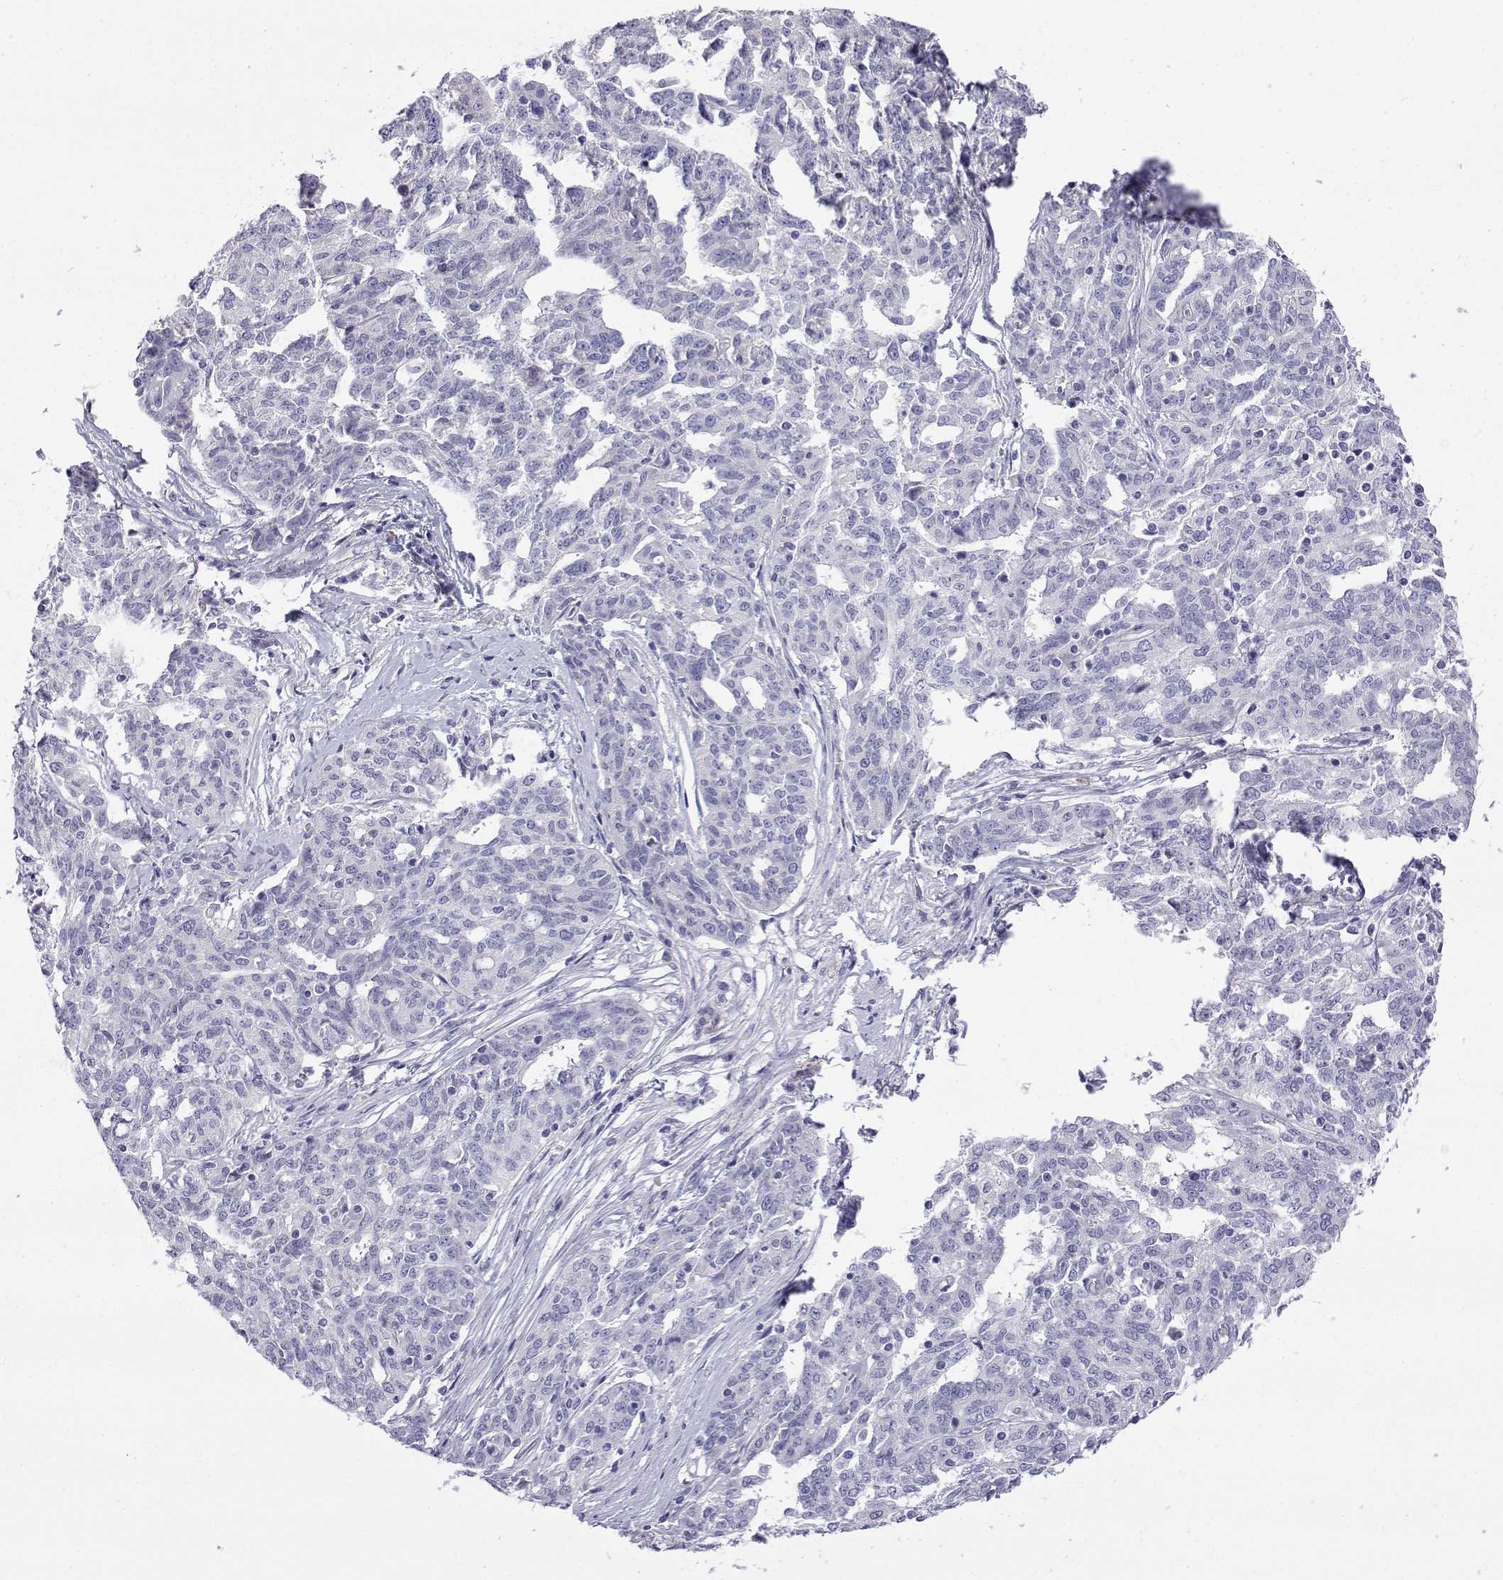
{"staining": {"intensity": "negative", "quantity": "none", "location": "none"}, "tissue": "ovarian cancer", "cell_type": "Tumor cells", "image_type": "cancer", "snomed": [{"axis": "morphology", "description": "Cystadenocarcinoma, serous, NOS"}, {"axis": "topography", "description": "Ovary"}], "caption": "An immunohistochemistry (IHC) micrograph of ovarian serous cystadenocarcinoma is shown. There is no staining in tumor cells of ovarian serous cystadenocarcinoma. (DAB IHC, high magnification).", "gene": "LY6D", "patient": {"sex": "female", "age": 67}}